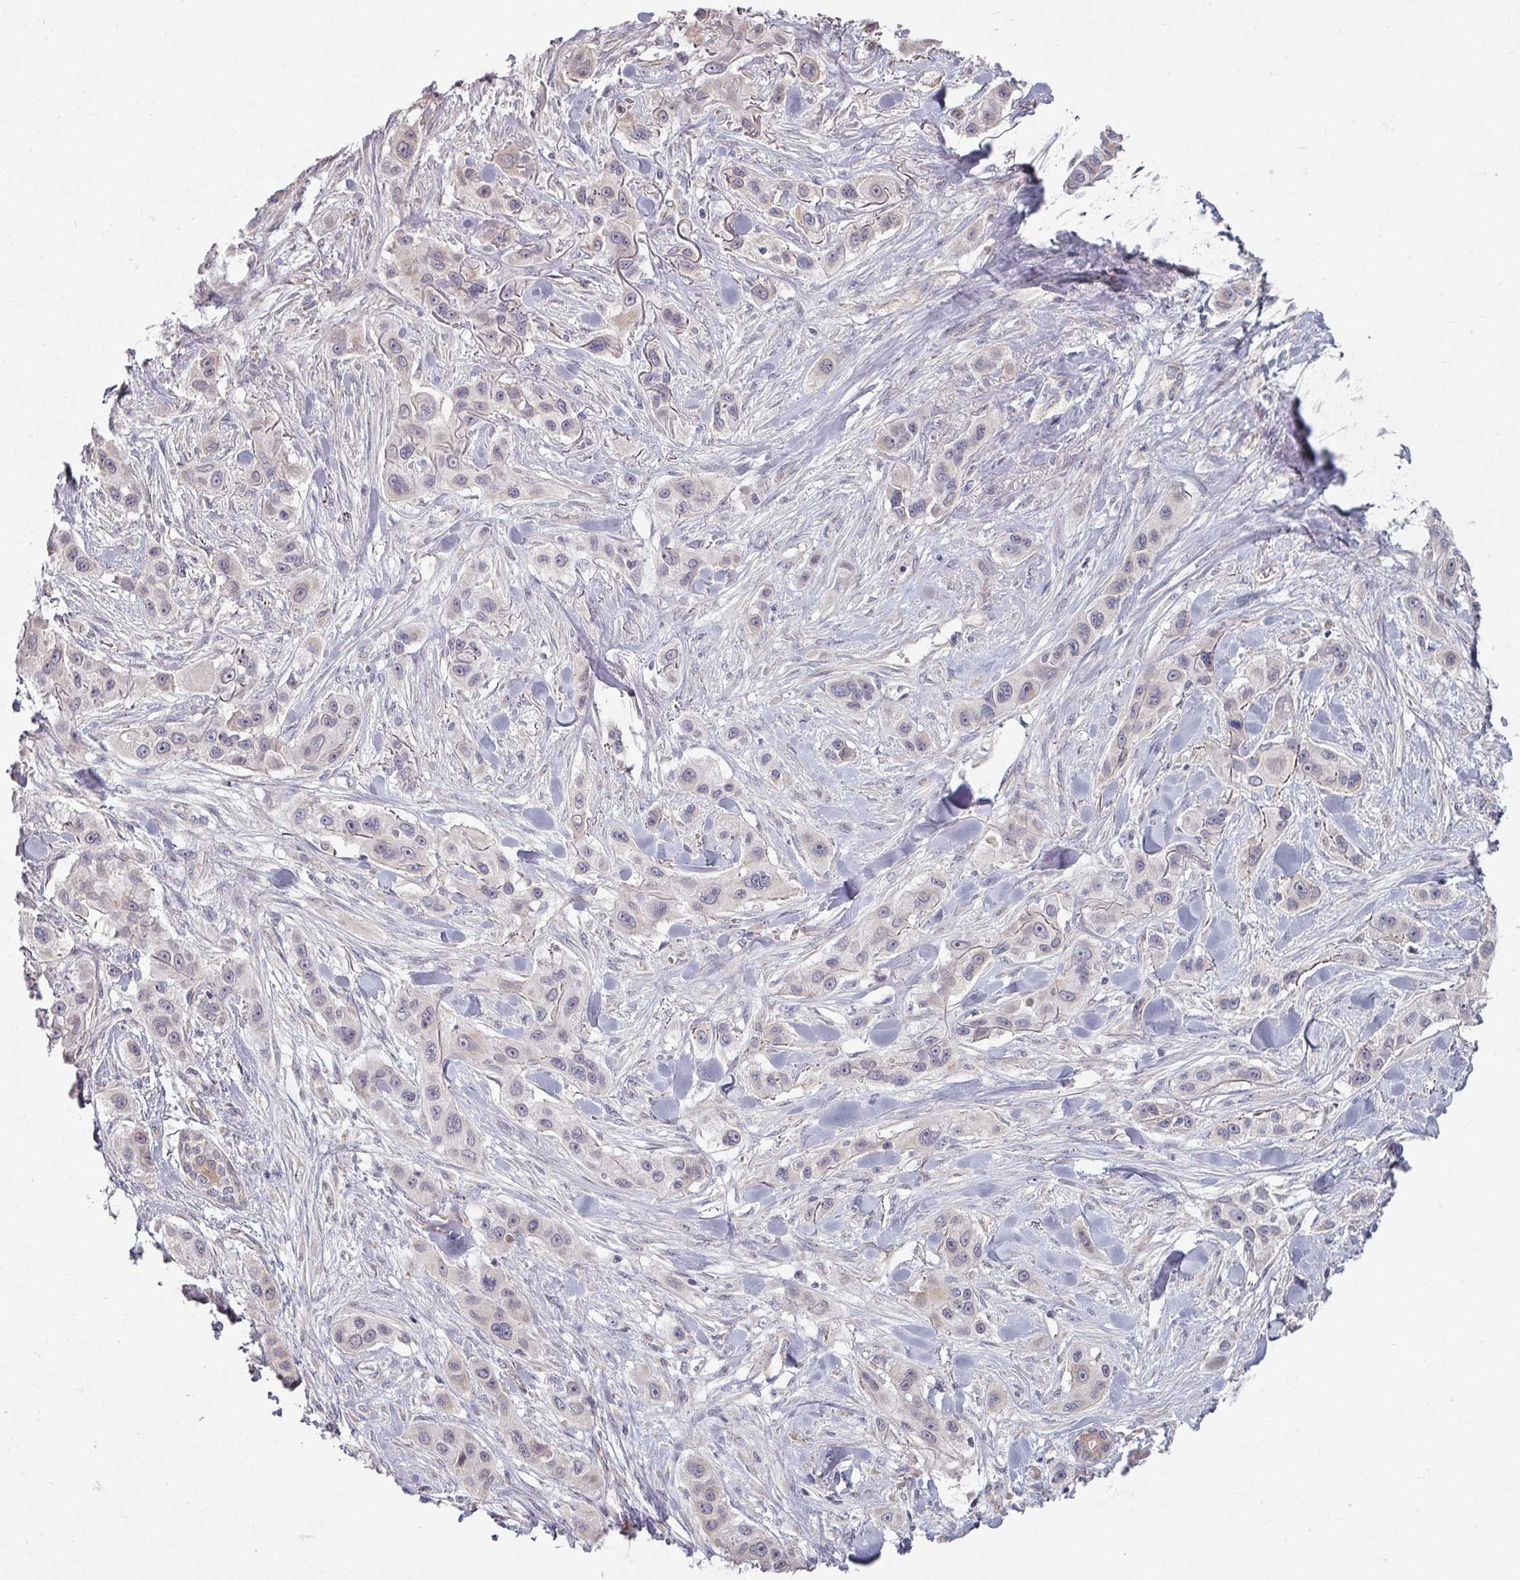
{"staining": {"intensity": "negative", "quantity": "none", "location": "none"}, "tissue": "skin cancer", "cell_type": "Tumor cells", "image_type": "cancer", "snomed": [{"axis": "morphology", "description": "Squamous cell carcinoma, NOS"}, {"axis": "topography", "description": "Skin"}], "caption": "This micrograph is of skin squamous cell carcinoma stained with immunohistochemistry (IHC) to label a protein in brown with the nuclei are counter-stained blue. There is no expression in tumor cells.", "gene": "PLEKHJ1", "patient": {"sex": "male", "age": 63}}